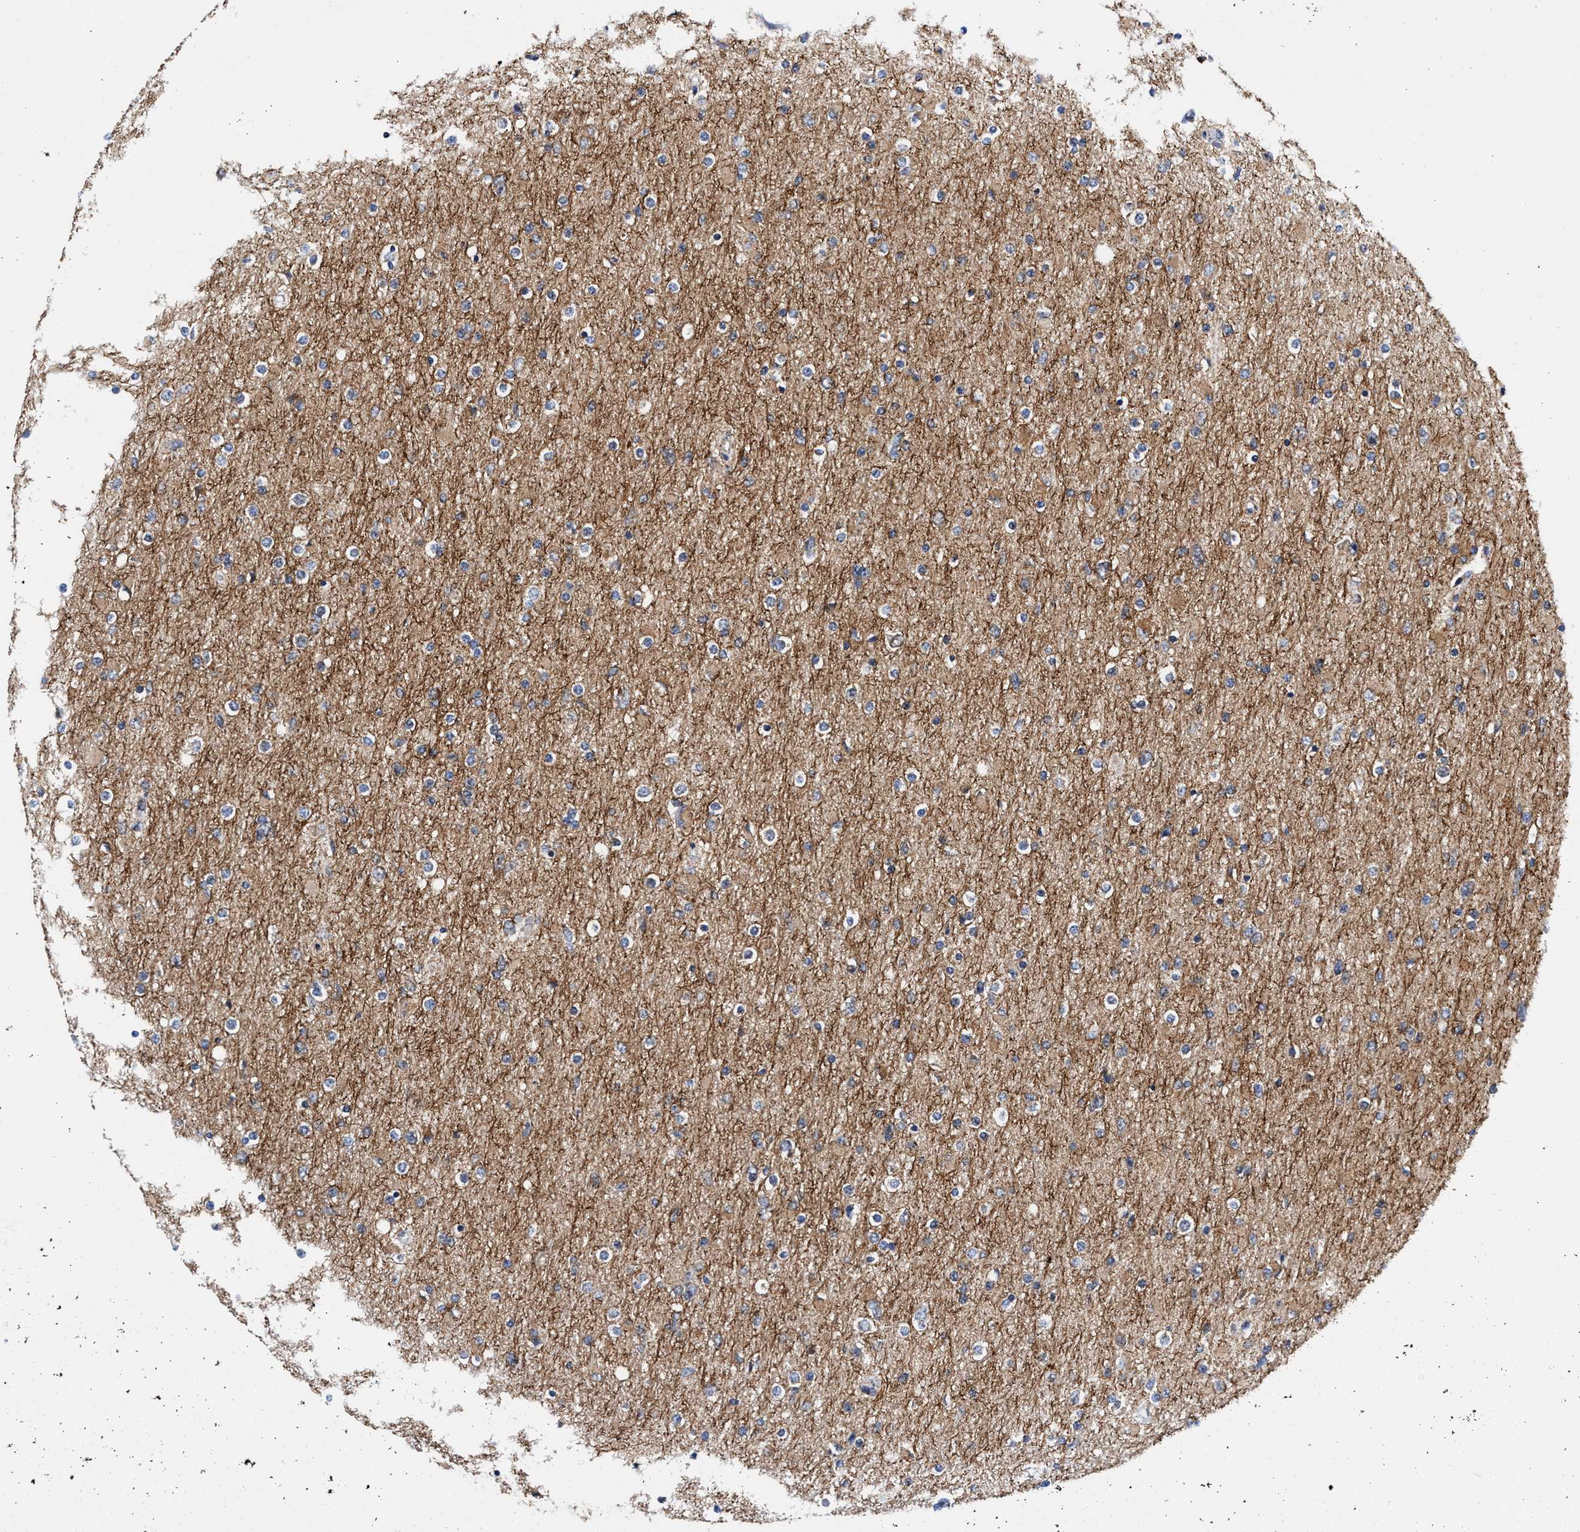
{"staining": {"intensity": "weak", "quantity": "<25%", "location": "cytoplasmic/membranous"}, "tissue": "glioma", "cell_type": "Tumor cells", "image_type": "cancer", "snomed": [{"axis": "morphology", "description": "Glioma, malignant, High grade"}, {"axis": "topography", "description": "Cerebral cortex"}], "caption": "This is an immunohistochemistry (IHC) photomicrograph of human glioma. There is no staining in tumor cells.", "gene": "AGAP2", "patient": {"sex": "female", "age": 36}}